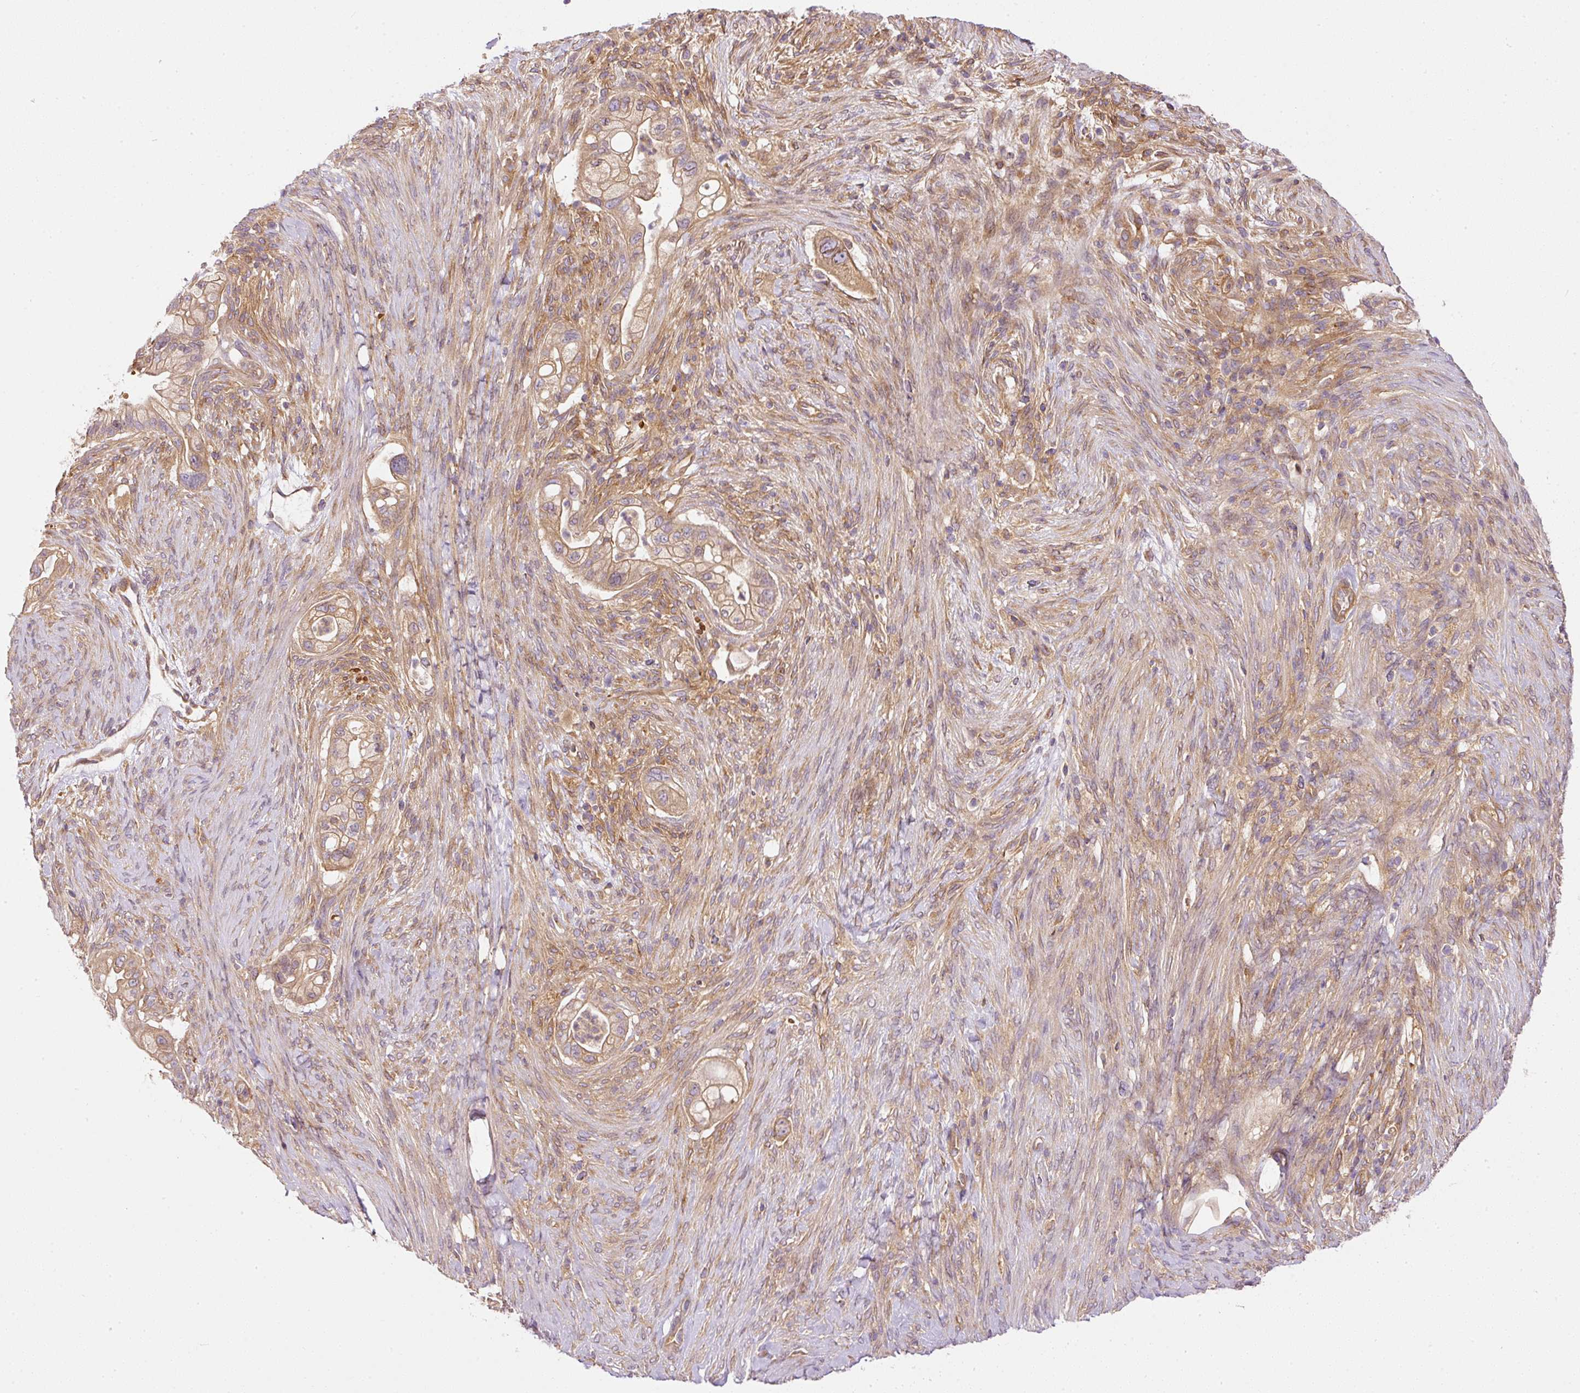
{"staining": {"intensity": "moderate", "quantity": ">75%", "location": "cytoplasmic/membranous"}, "tissue": "pancreatic cancer", "cell_type": "Tumor cells", "image_type": "cancer", "snomed": [{"axis": "morphology", "description": "Adenocarcinoma, NOS"}, {"axis": "topography", "description": "Pancreas"}], "caption": "Pancreatic cancer stained for a protein (brown) reveals moderate cytoplasmic/membranous positive staining in approximately >75% of tumor cells.", "gene": "TBC1D2B", "patient": {"sex": "male", "age": 44}}